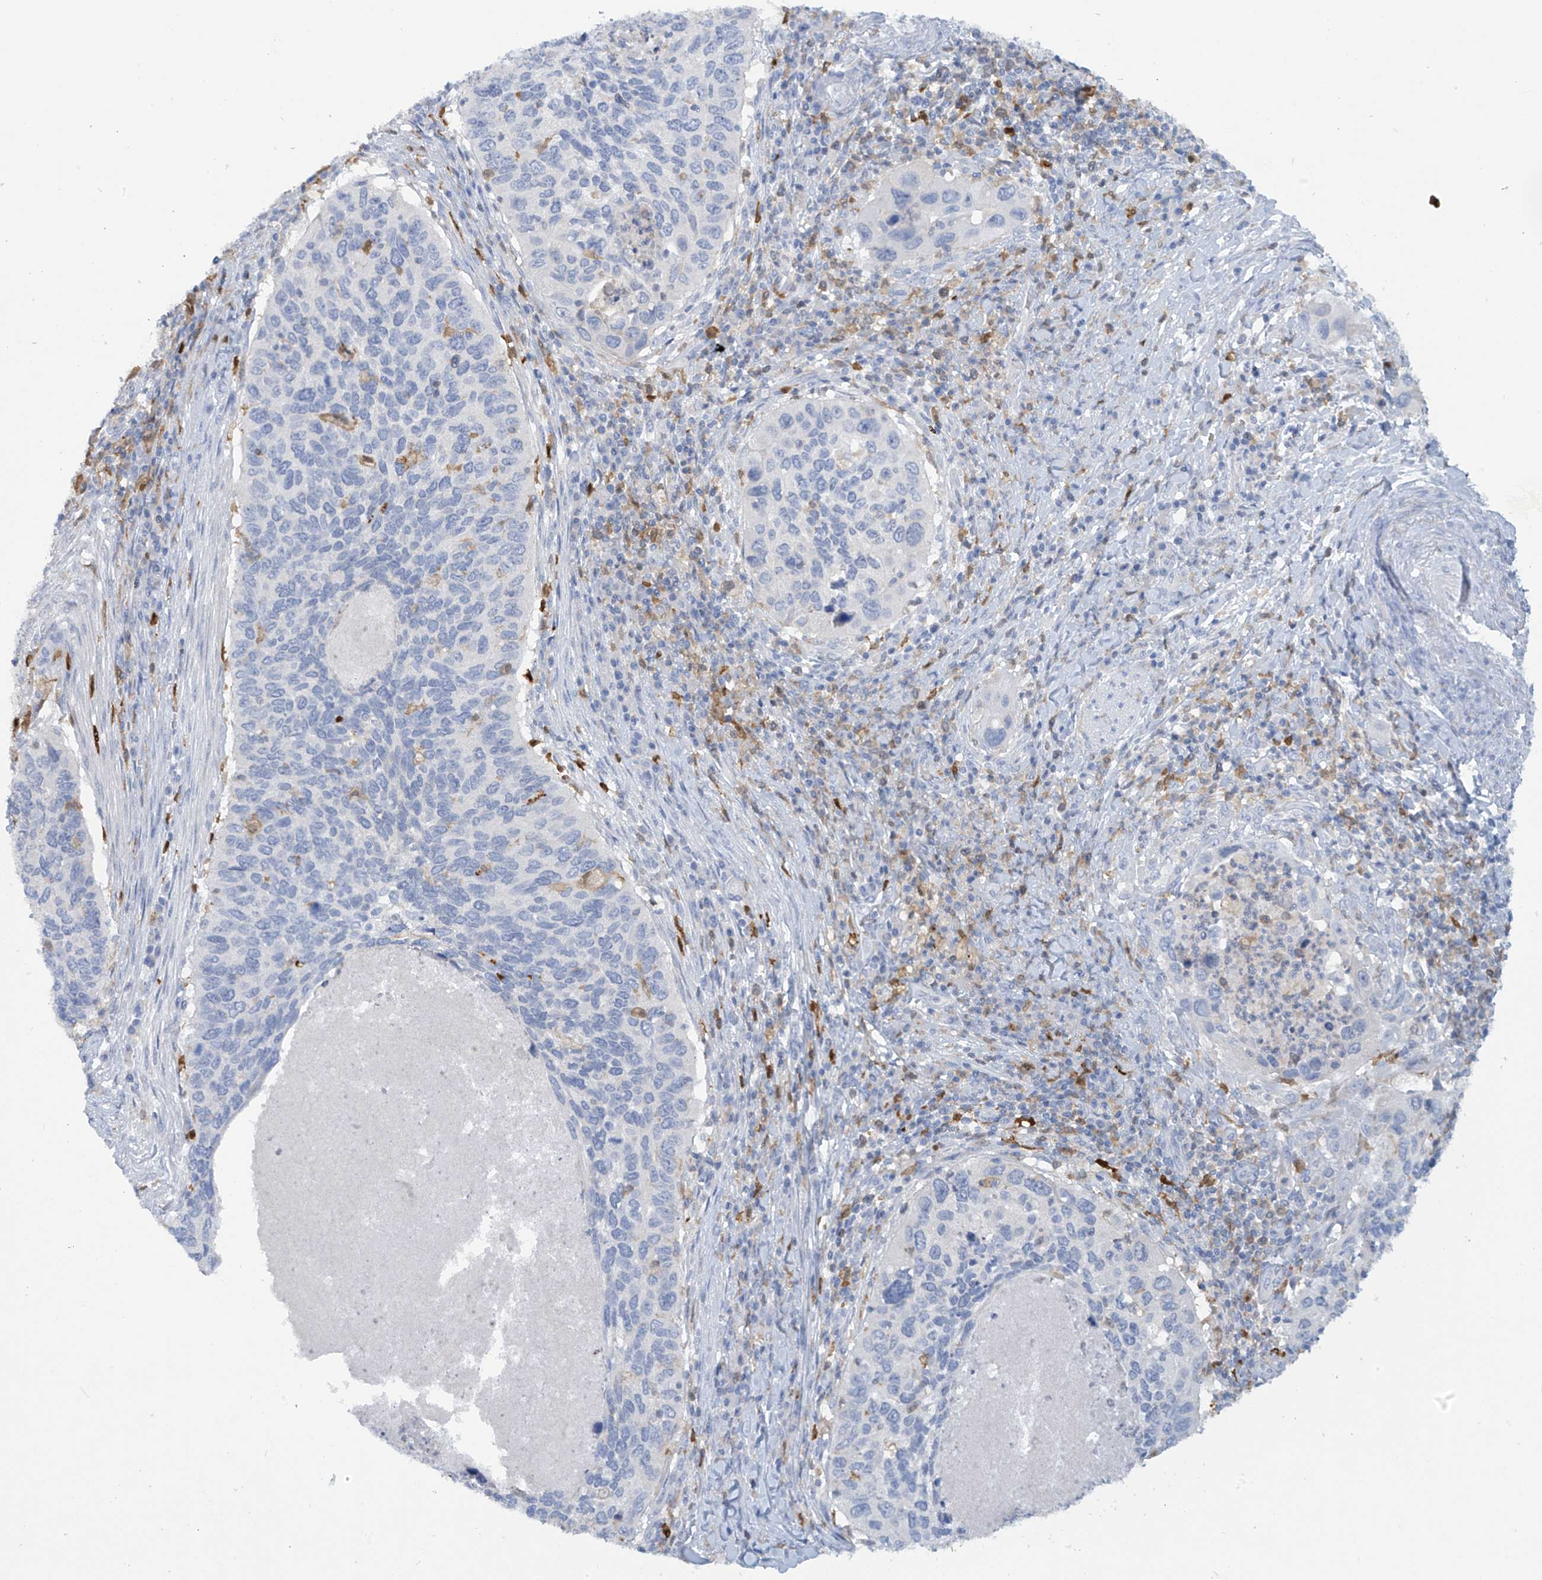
{"staining": {"intensity": "negative", "quantity": "none", "location": "none"}, "tissue": "cervical cancer", "cell_type": "Tumor cells", "image_type": "cancer", "snomed": [{"axis": "morphology", "description": "Squamous cell carcinoma, NOS"}, {"axis": "topography", "description": "Cervix"}], "caption": "Human cervical cancer stained for a protein using IHC displays no staining in tumor cells.", "gene": "TRMT2B", "patient": {"sex": "female", "age": 38}}